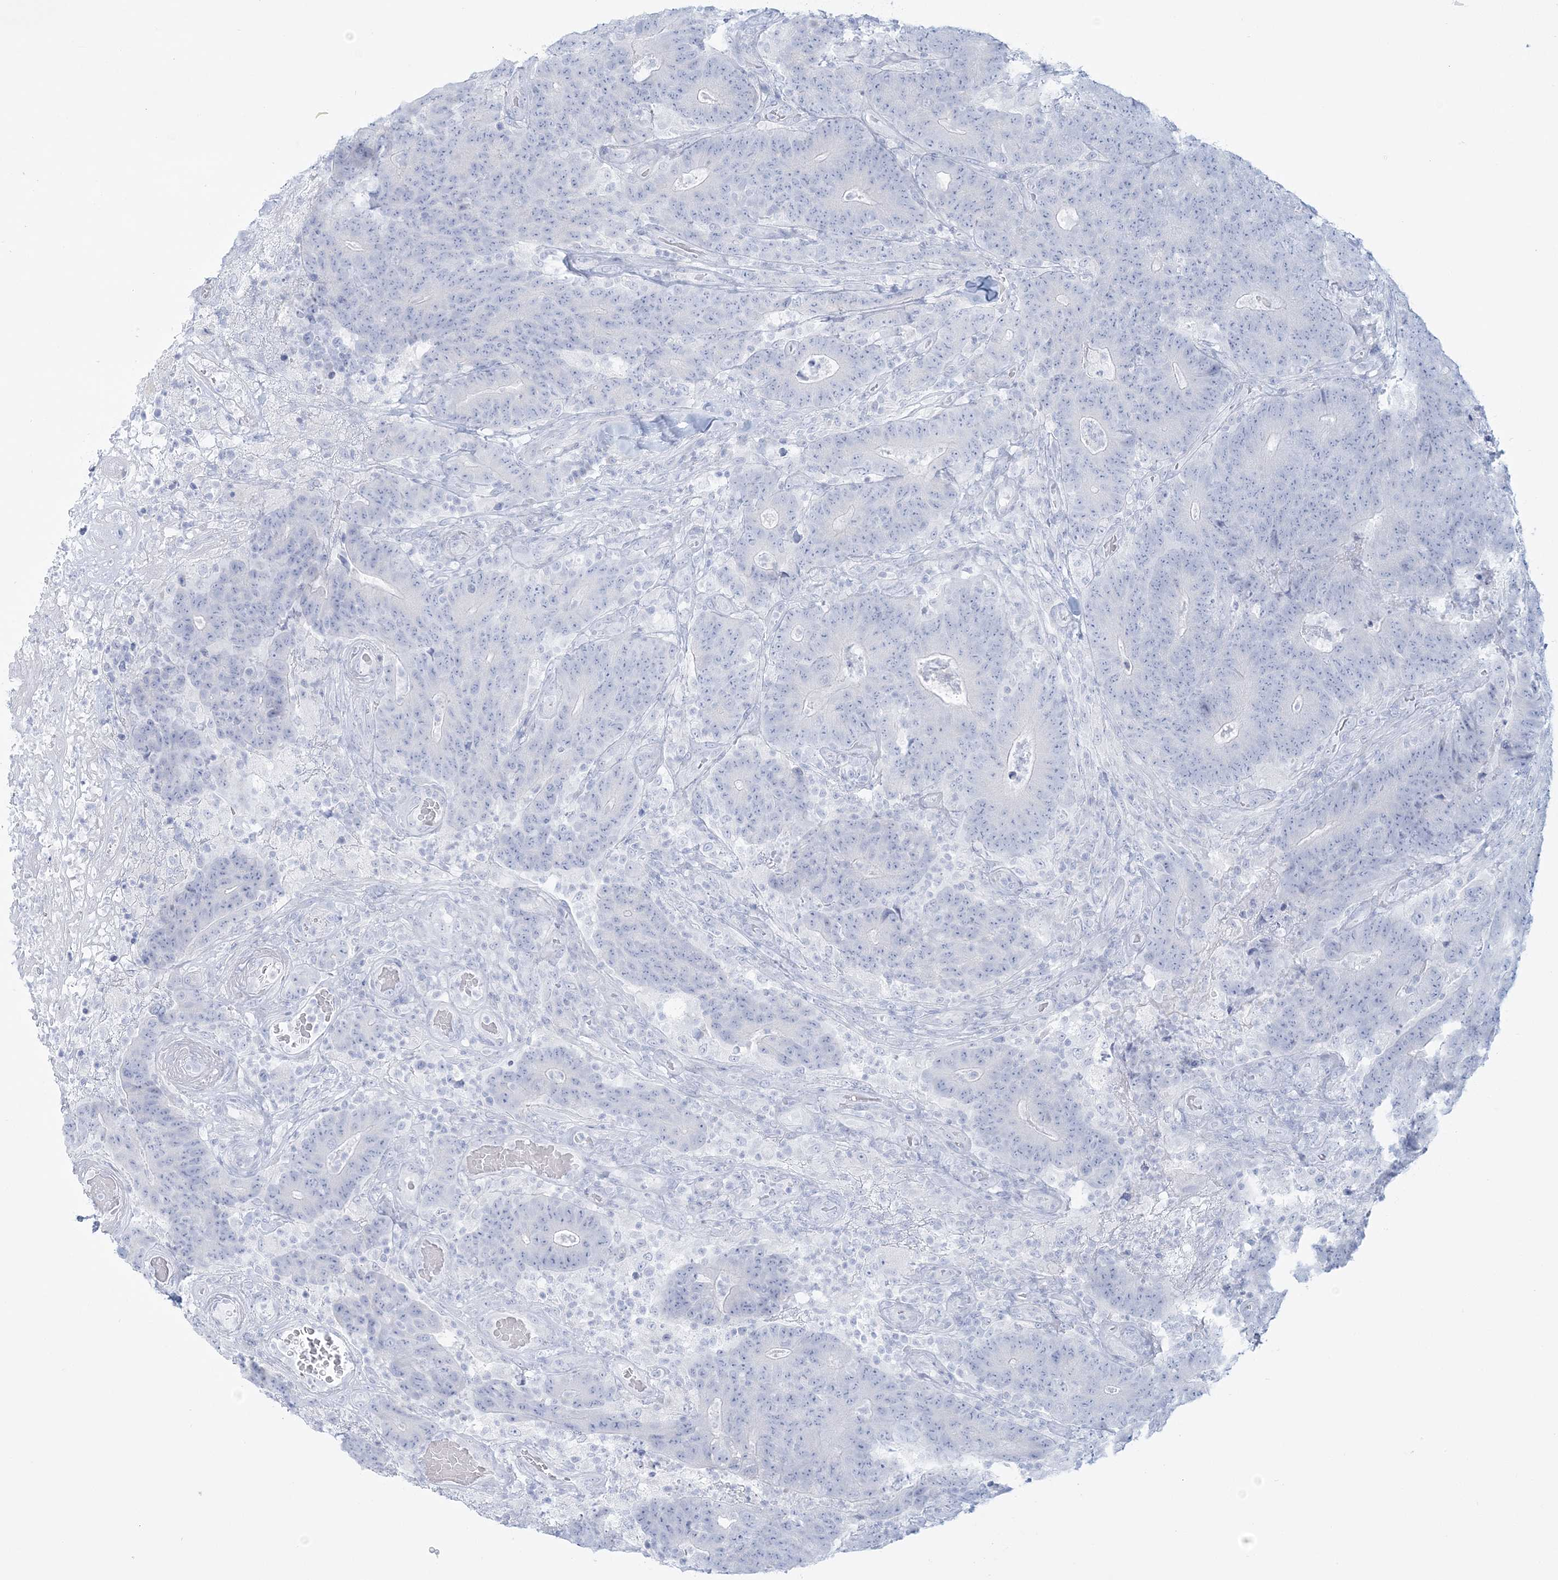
{"staining": {"intensity": "negative", "quantity": "none", "location": "none"}, "tissue": "colorectal cancer", "cell_type": "Tumor cells", "image_type": "cancer", "snomed": [{"axis": "morphology", "description": "Normal tissue, NOS"}, {"axis": "morphology", "description": "Adenocarcinoma, NOS"}, {"axis": "topography", "description": "Colon"}], "caption": "A photomicrograph of human colorectal adenocarcinoma is negative for staining in tumor cells. (IHC, brightfield microscopy, high magnification).", "gene": "ADGB", "patient": {"sex": "female", "age": 75}}